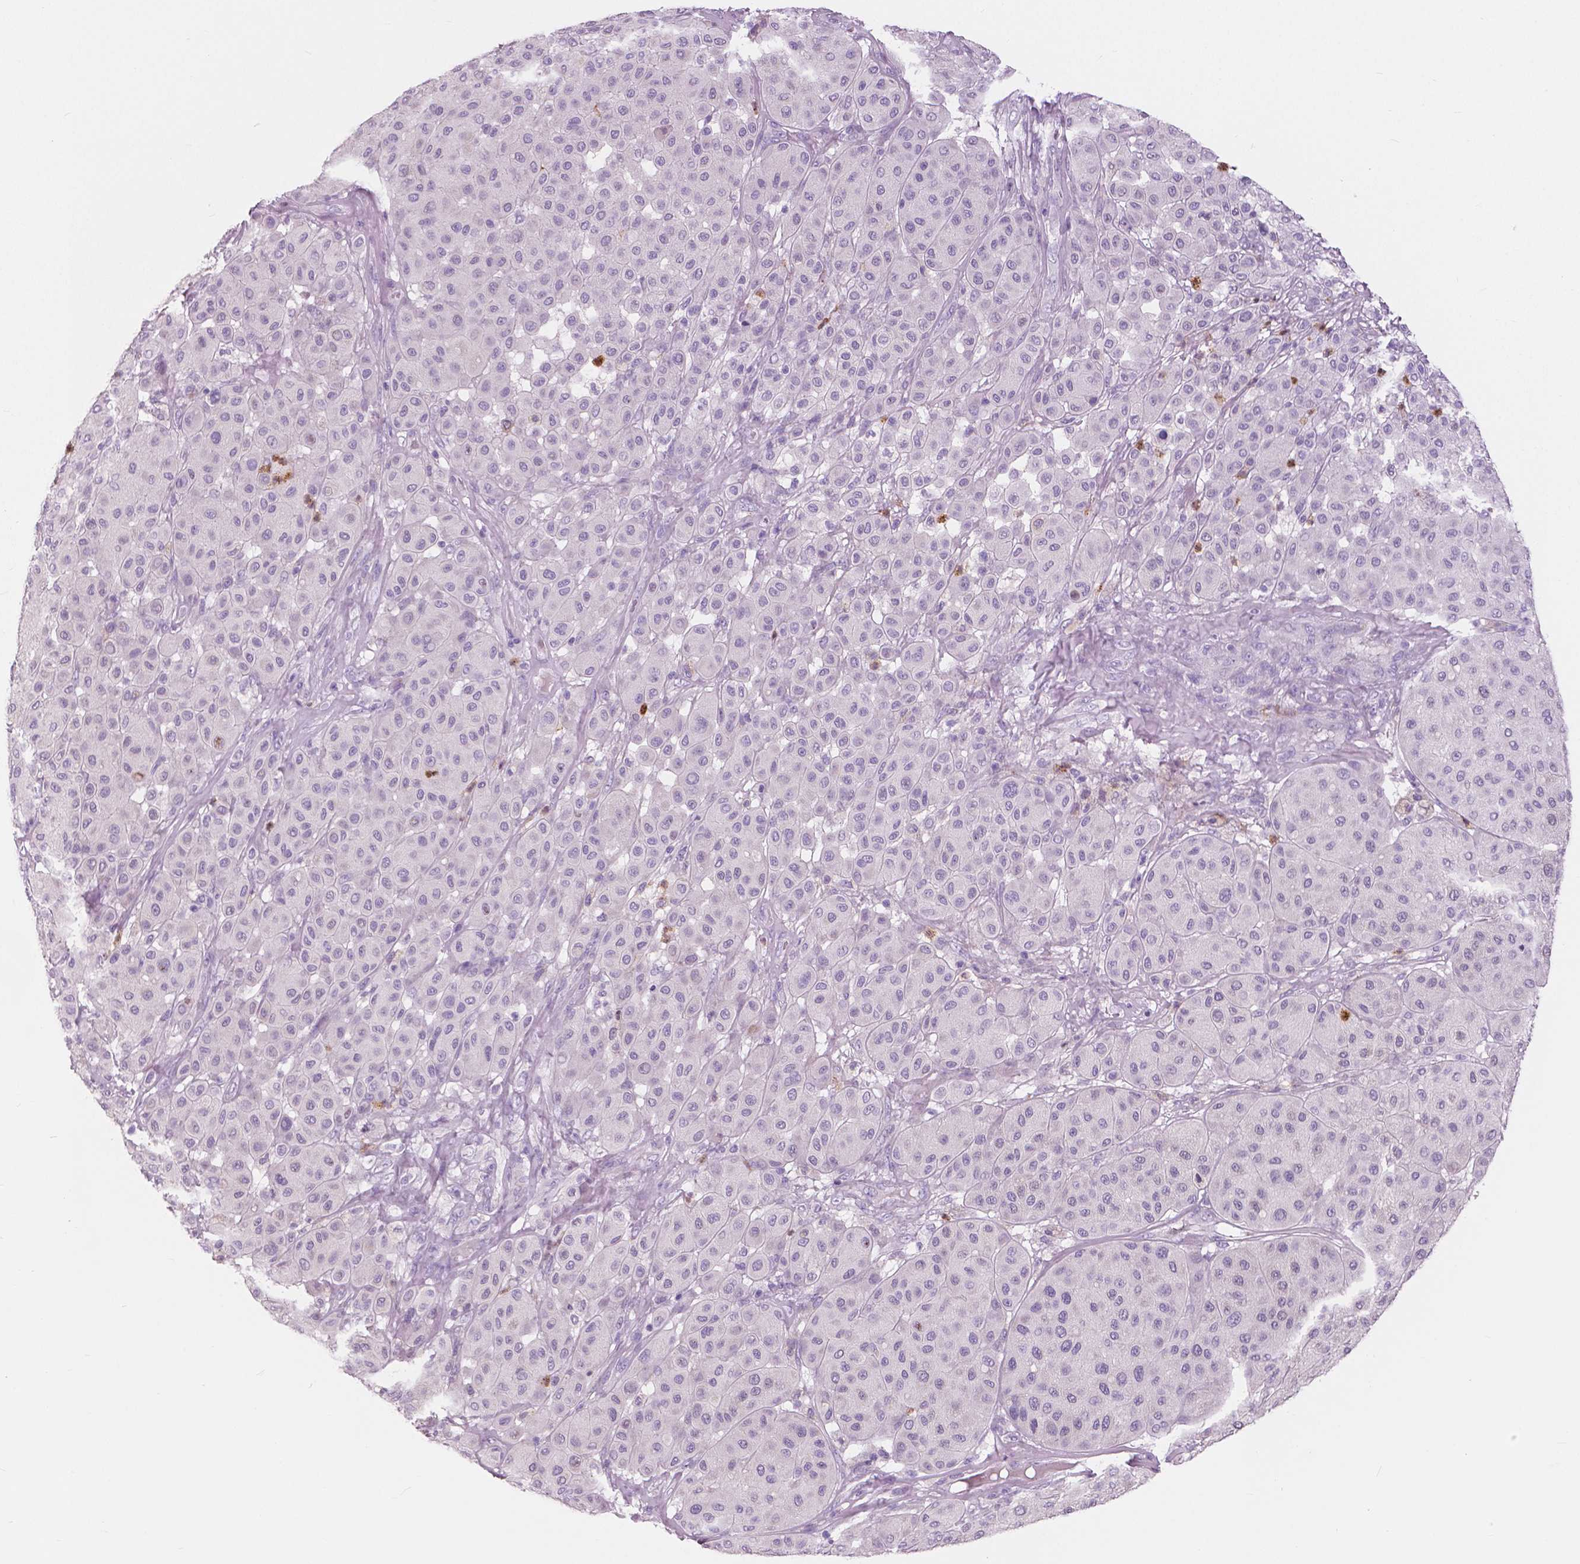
{"staining": {"intensity": "negative", "quantity": "none", "location": "none"}, "tissue": "melanoma", "cell_type": "Tumor cells", "image_type": "cancer", "snomed": [{"axis": "morphology", "description": "Malignant melanoma, Metastatic site"}, {"axis": "topography", "description": "Smooth muscle"}], "caption": "A micrograph of human malignant melanoma (metastatic site) is negative for staining in tumor cells.", "gene": "CXCR2", "patient": {"sex": "male", "age": 41}}